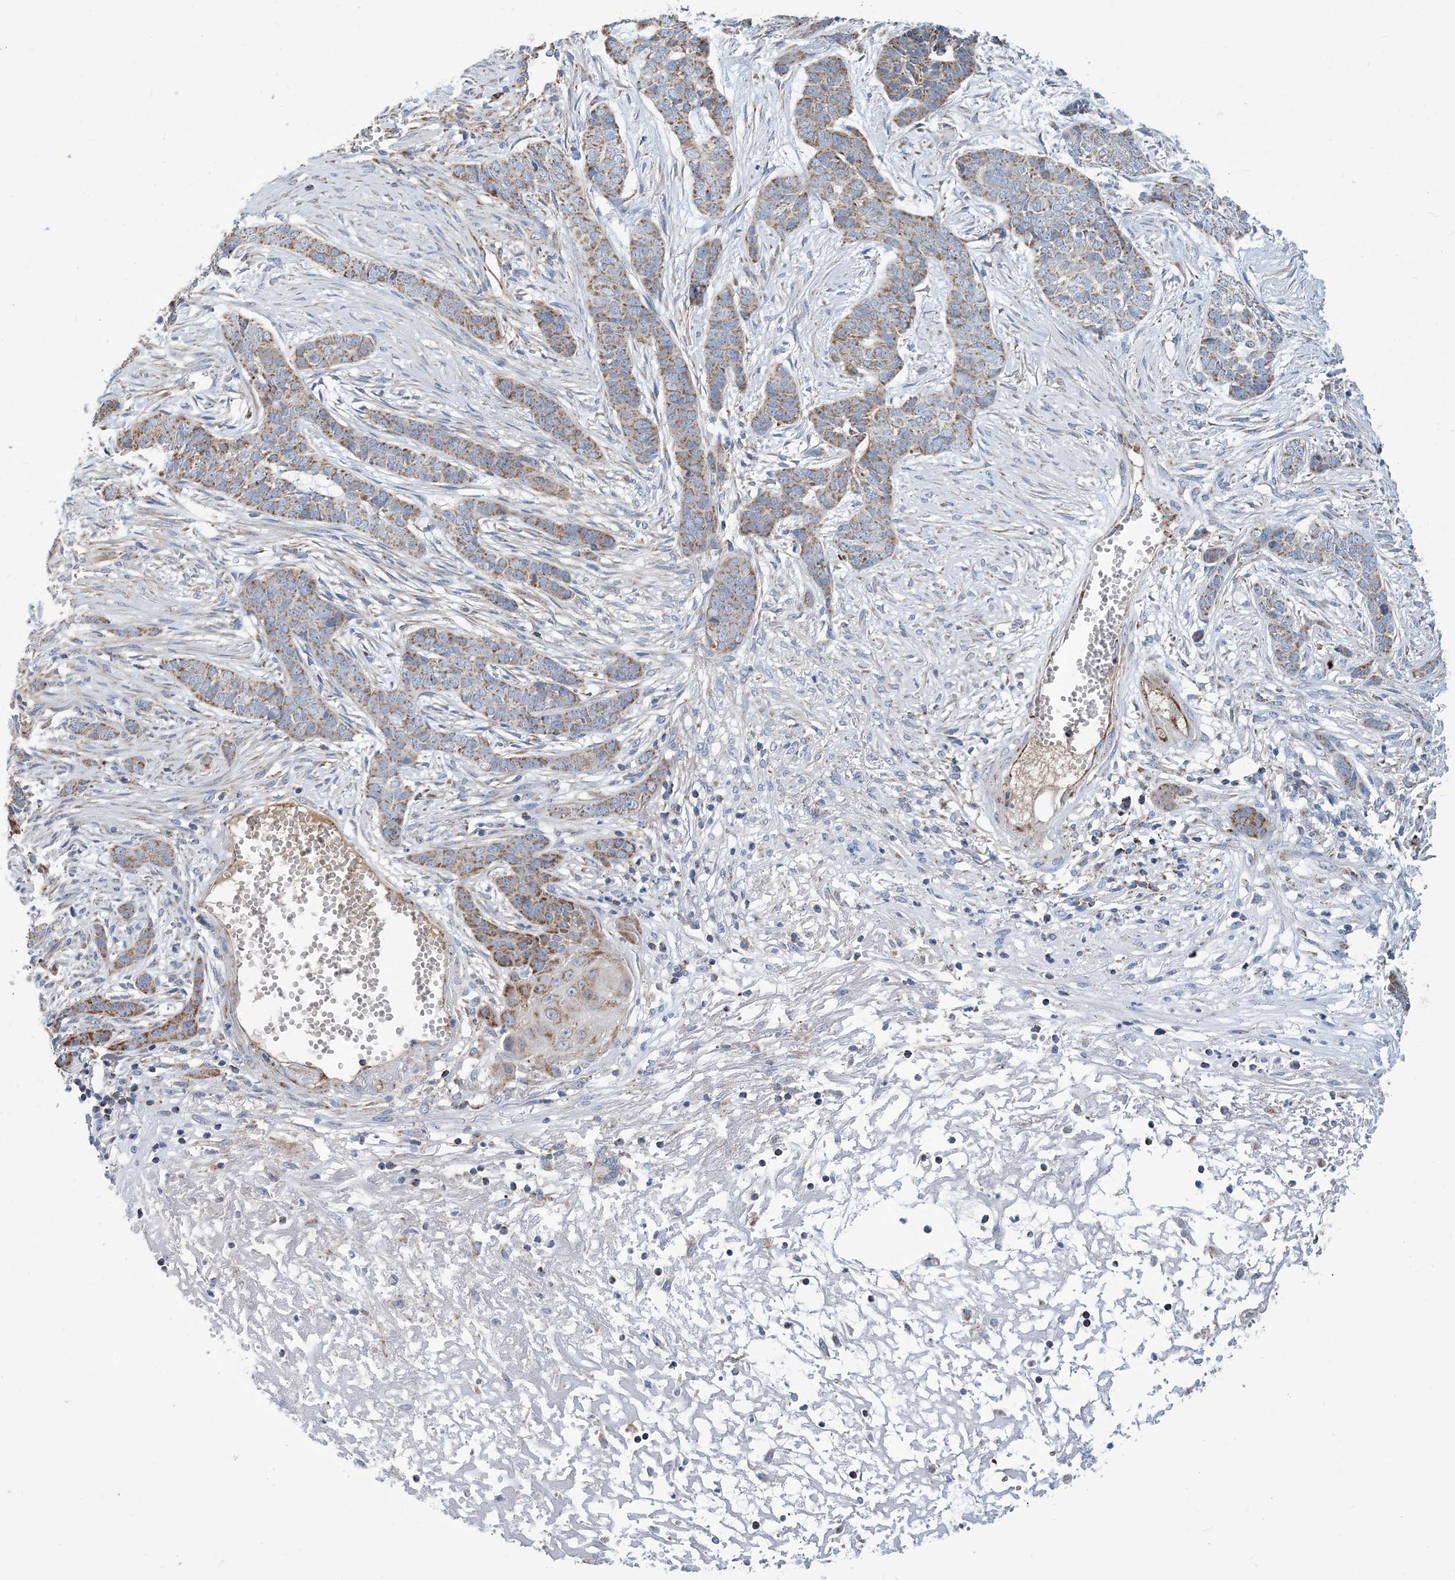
{"staining": {"intensity": "moderate", "quantity": ">75%", "location": "cytoplasmic/membranous"}, "tissue": "skin cancer", "cell_type": "Tumor cells", "image_type": "cancer", "snomed": [{"axis": "morphology", "description": "Basal cell carcinoma"}, {"axis": "topography", "description": "Skin"}], "caption": "The image displays immunohistochemical staining of skin basal cell carcinoma. There is moderate cytoplasmic/membranous positivity is appreciated in approximately >75% of tumor cells.", "gene": "PHOSPHO2", "patient": {"sex": "female", "age": 64}}